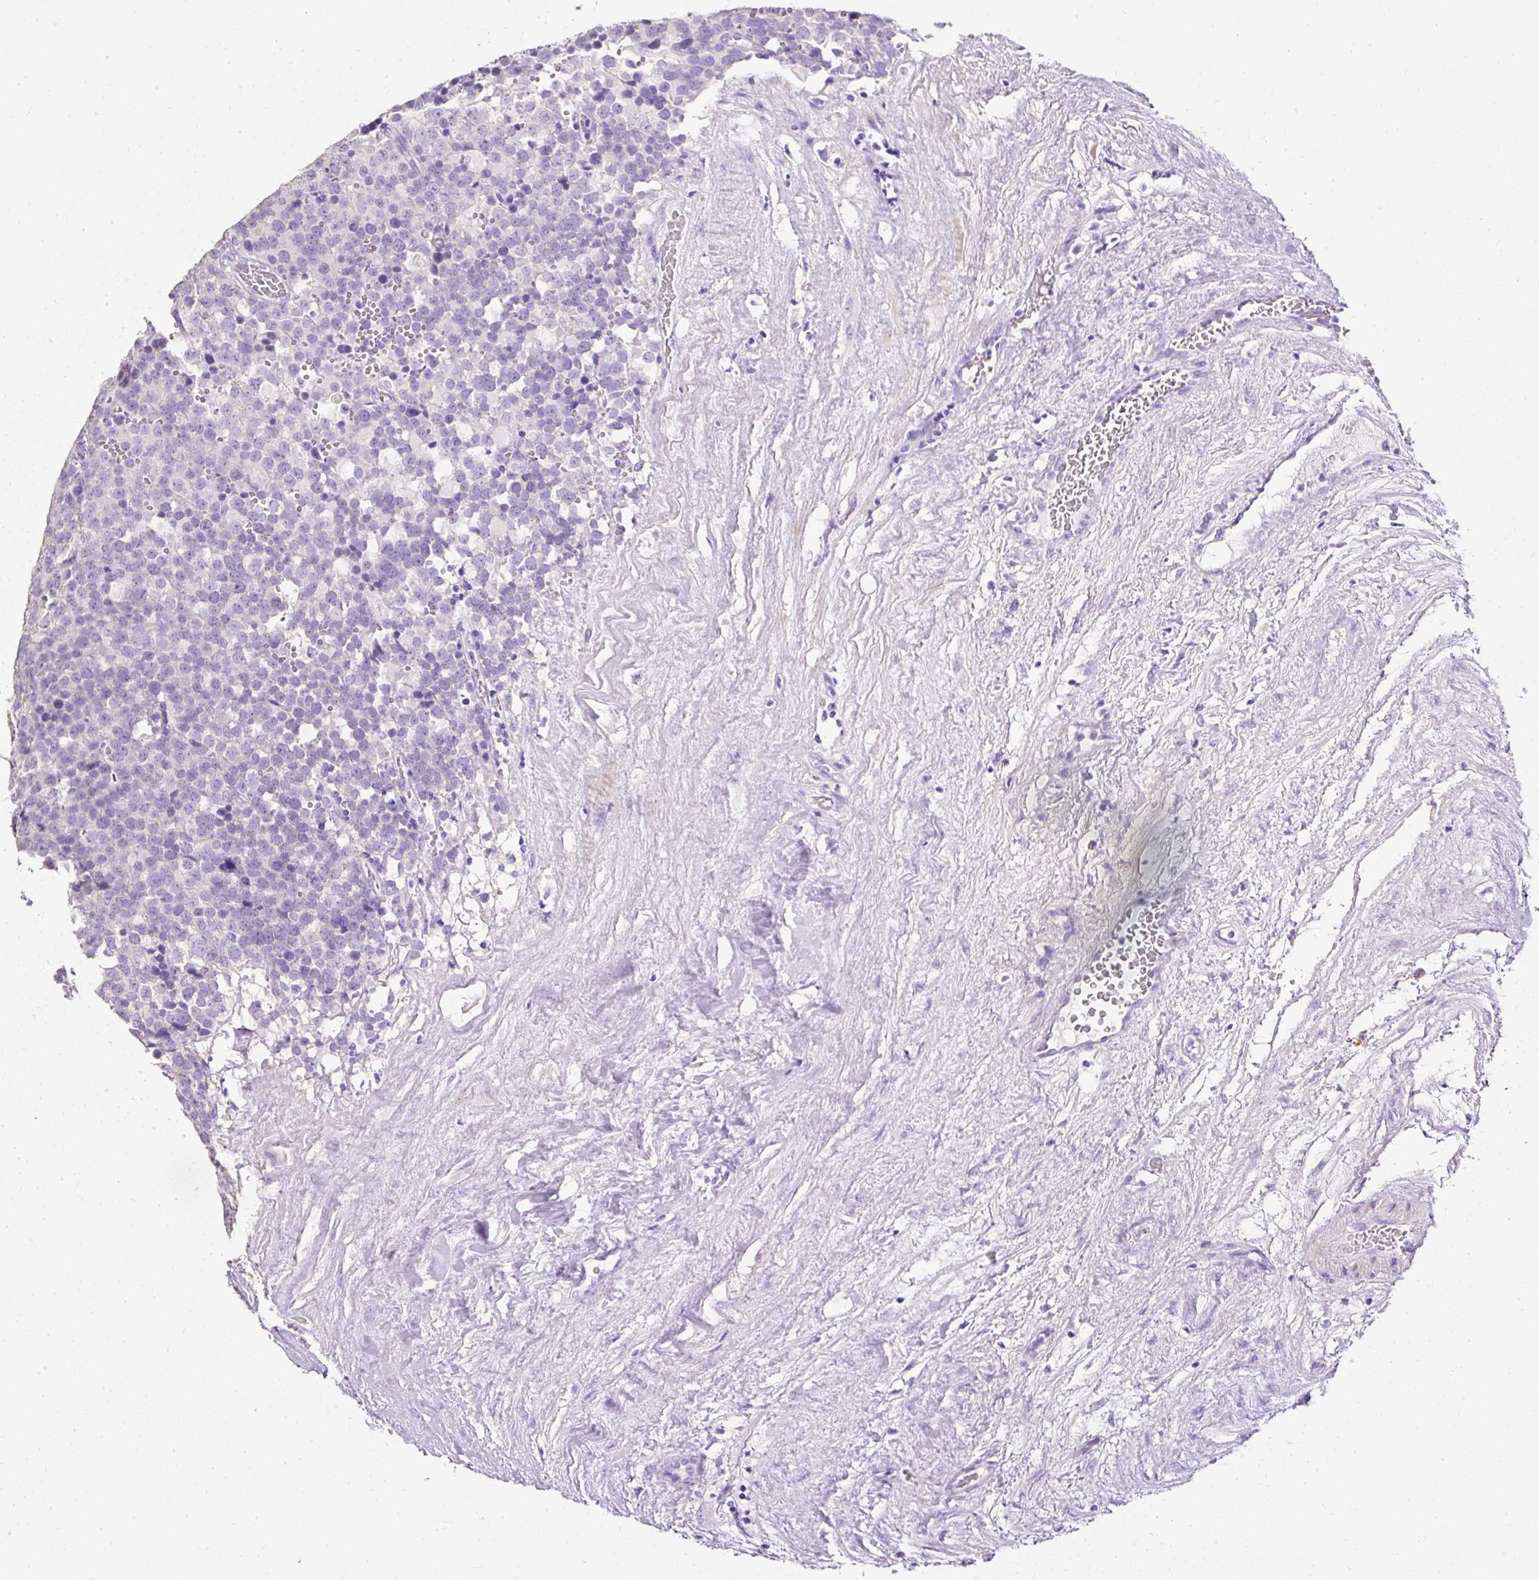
{"staining": {"intensity": "negative", "quantity": "none", "location": "none"}, "tissue": "testis cancer", "cell_type": "Tumor cells", "image_type": "cancer", "snomed": [{"axis": "morphology", "description": "Seminoma, NOS"}, {"axis": "topography", "description": "Testis"}], "caption": "Immunohistochemical staining of human testis cancer demonstrates no significant staining in tumor cells.", "gene": "C2CD4C", "patient": {"sex": "male", "age": 71}}